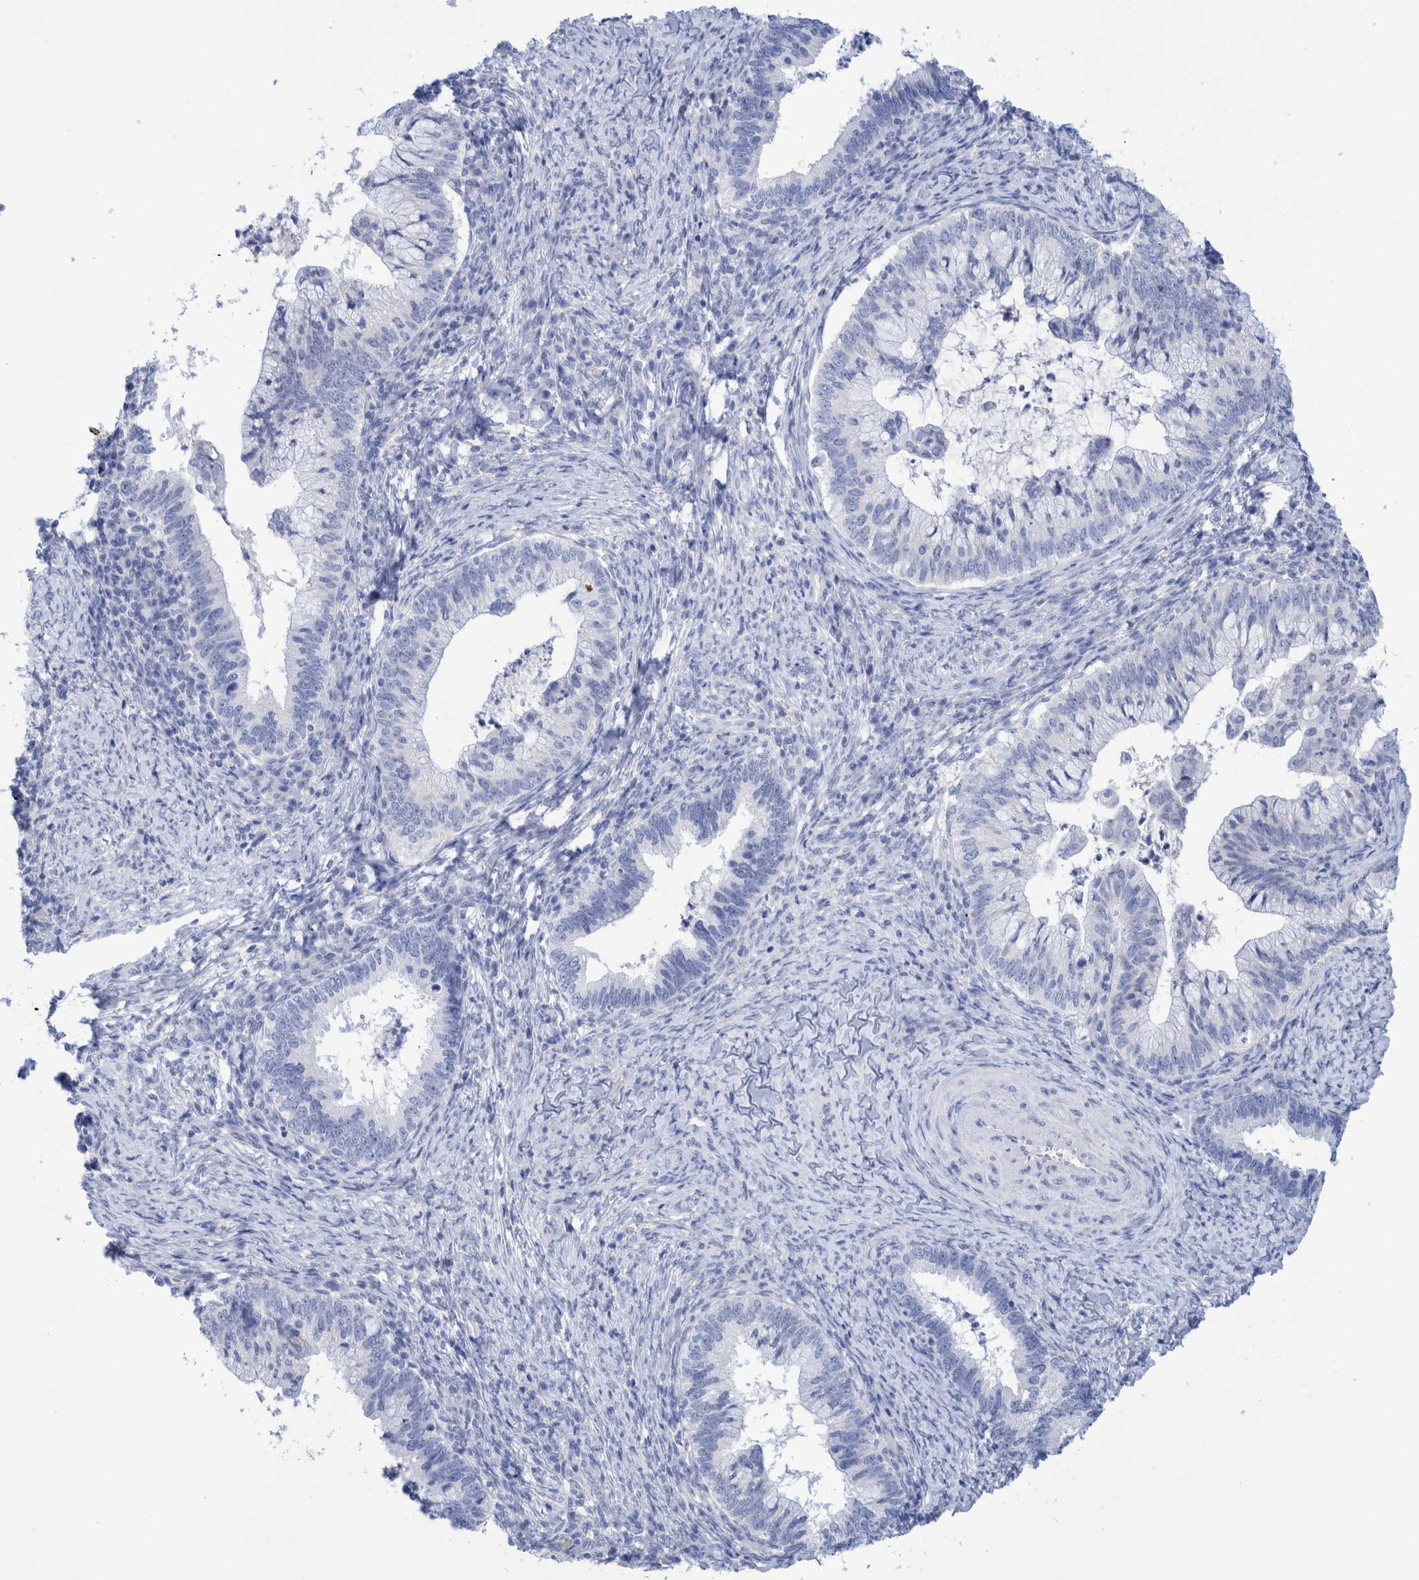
{"staining": {"intensity": "negative", "quantity": "none", "location": "none"}, "tissue": "cervical cancer", "cell_type": "Tumor cells", "image_type": "cancer", "snomed": [{"axis": "morphology", "description": "Adenocarcinoma, NOS"}, {"axis": "topography", "description": "Cervix"}], "caption": "Immunohistochemistry (IHC) photomicrograph of neoplastic tissue: human cervical cancer stained with DAB (3,3'-diaminobenzidine) shows no significant protein staining in tumor cells.", "gene": "PERP", "patient": {"sex": "female", "age": 36}}